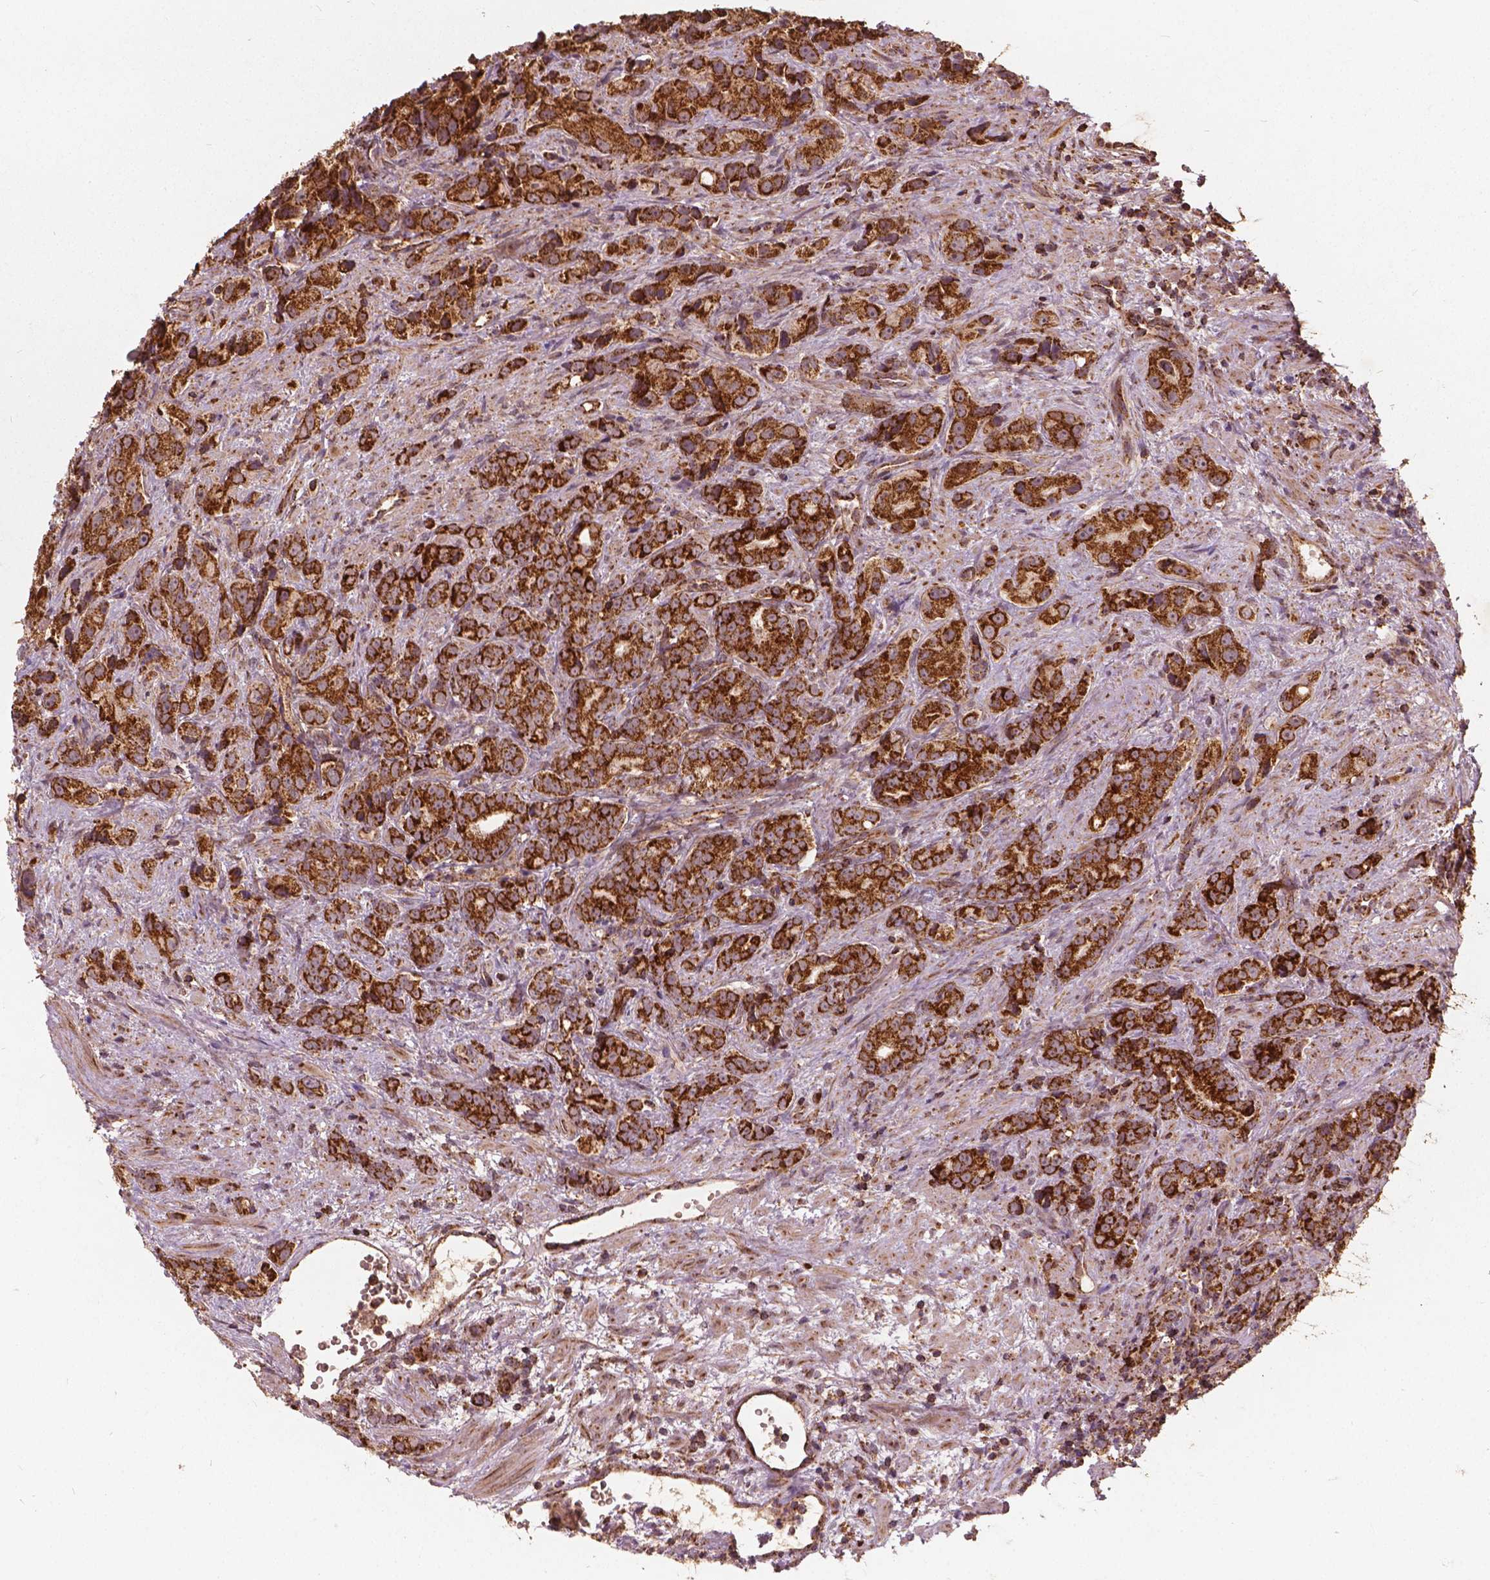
{"staining": {"intensity": "strong", "quantity": ">75%", "location": "cytoplasmic/membranous"}, "tissue": "prostate cancer", "cell_type": "Tumor cells", "image_type": "cancer", "snomed": [{"axis": "morphology", "description": "Adenocarcinoma, High grade"}, {"axis": "topography", "description": "Prostate"}], "caption": "A micrograph of prostate cancer stained for a protein reveals strong cytoplasmic/membranous brown staining in tumor cells.", "gene": "UBXN2A", "patient": {"sex": "male", "age": 90}}